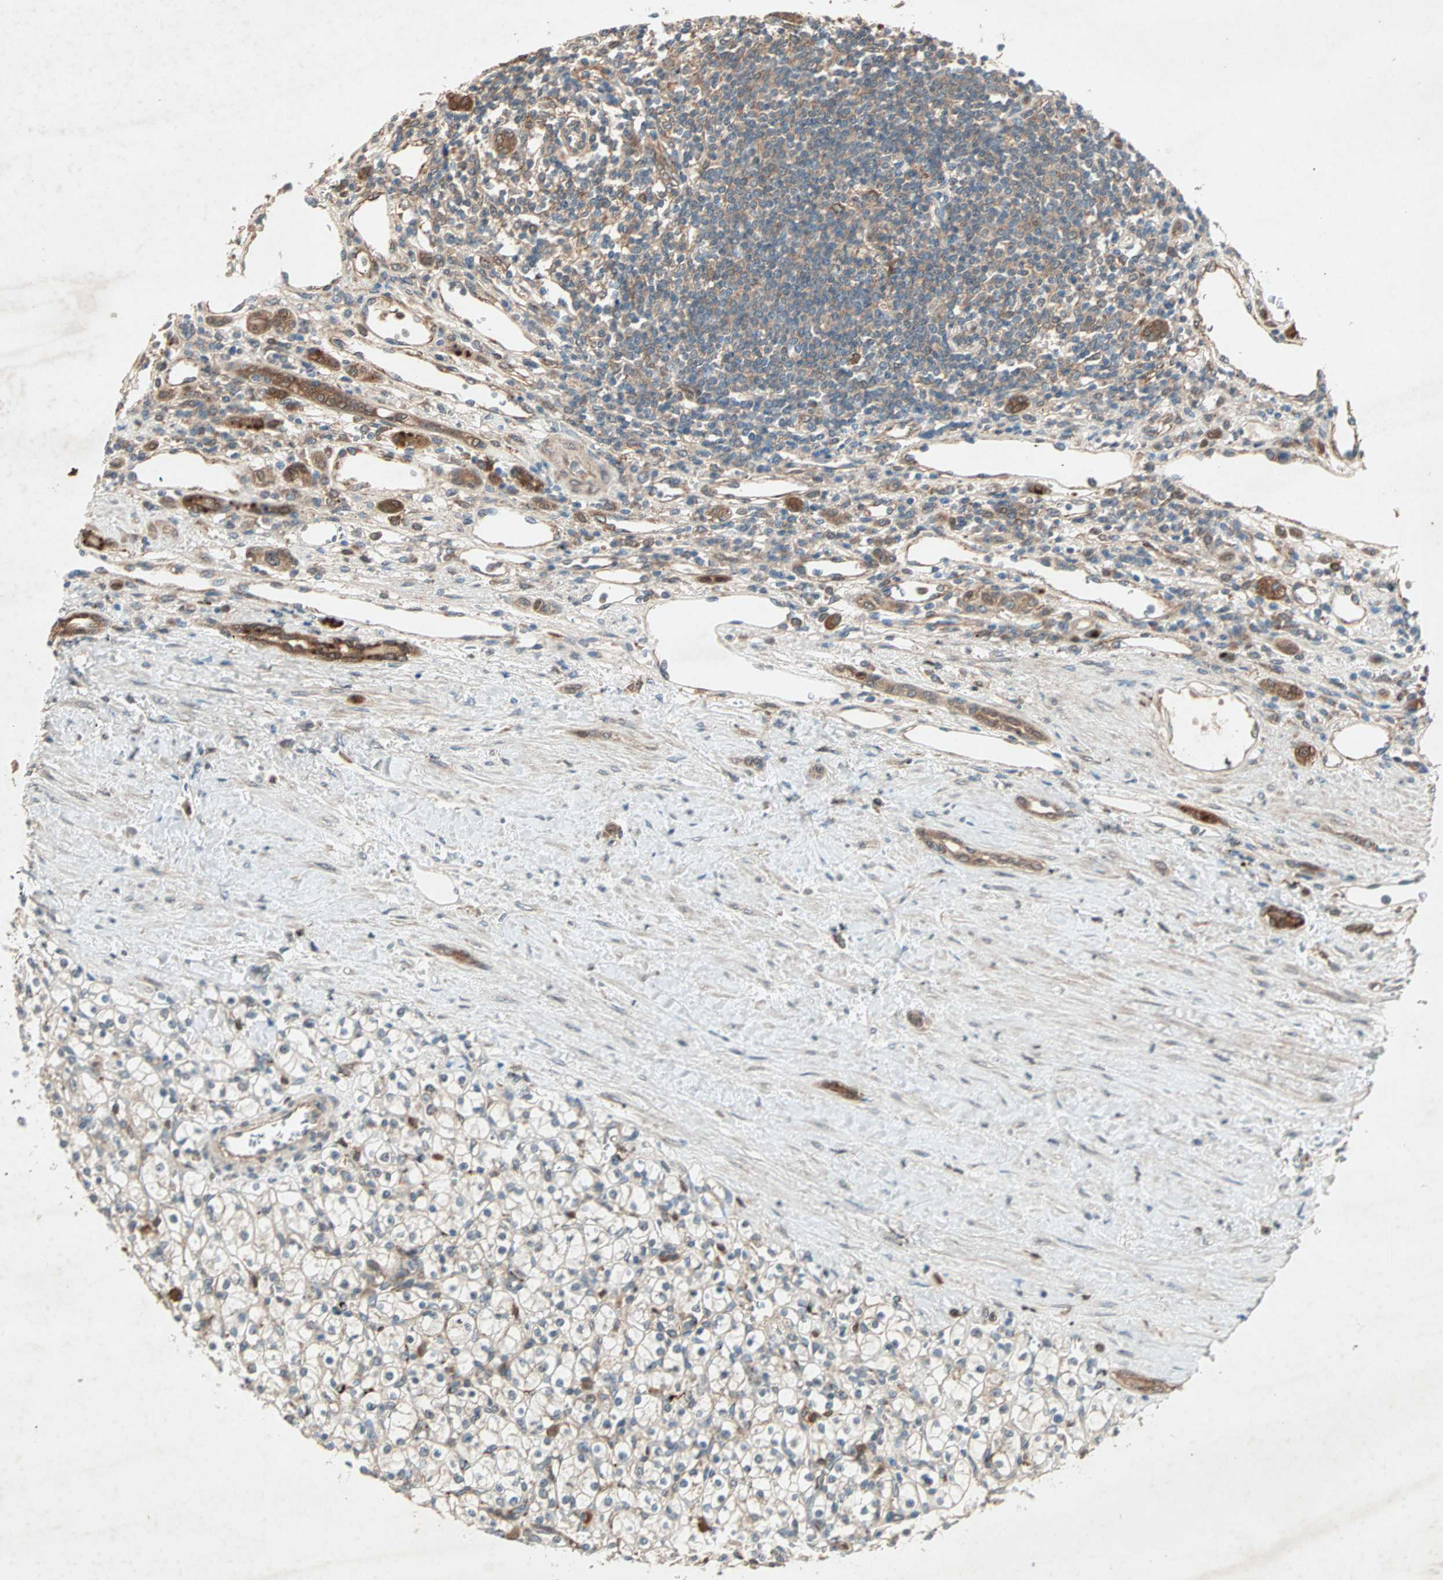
{"staining": {"intensity": "strong", "quantity": ">75%", "location": "cytoplasmic/membranous"}, "tissue": "renal cancer", "cell_type": "Tumor cells", "image_type": "cancer", "snomed": [{"axis": "morphology", "description": "Normal tissue, NOS"}, {"axis": "morphology", "description": "Adenocarcinoma, NOS"}, {"axis": "topography", "description": "Kidney"}], "caption": "Strong cytoplasmic/membranous positivity is present in about >75% of tumor cells in renal adenocarcinoma.", "gene": "SDSL", "patient": {"sex": "female", "age": 55}}